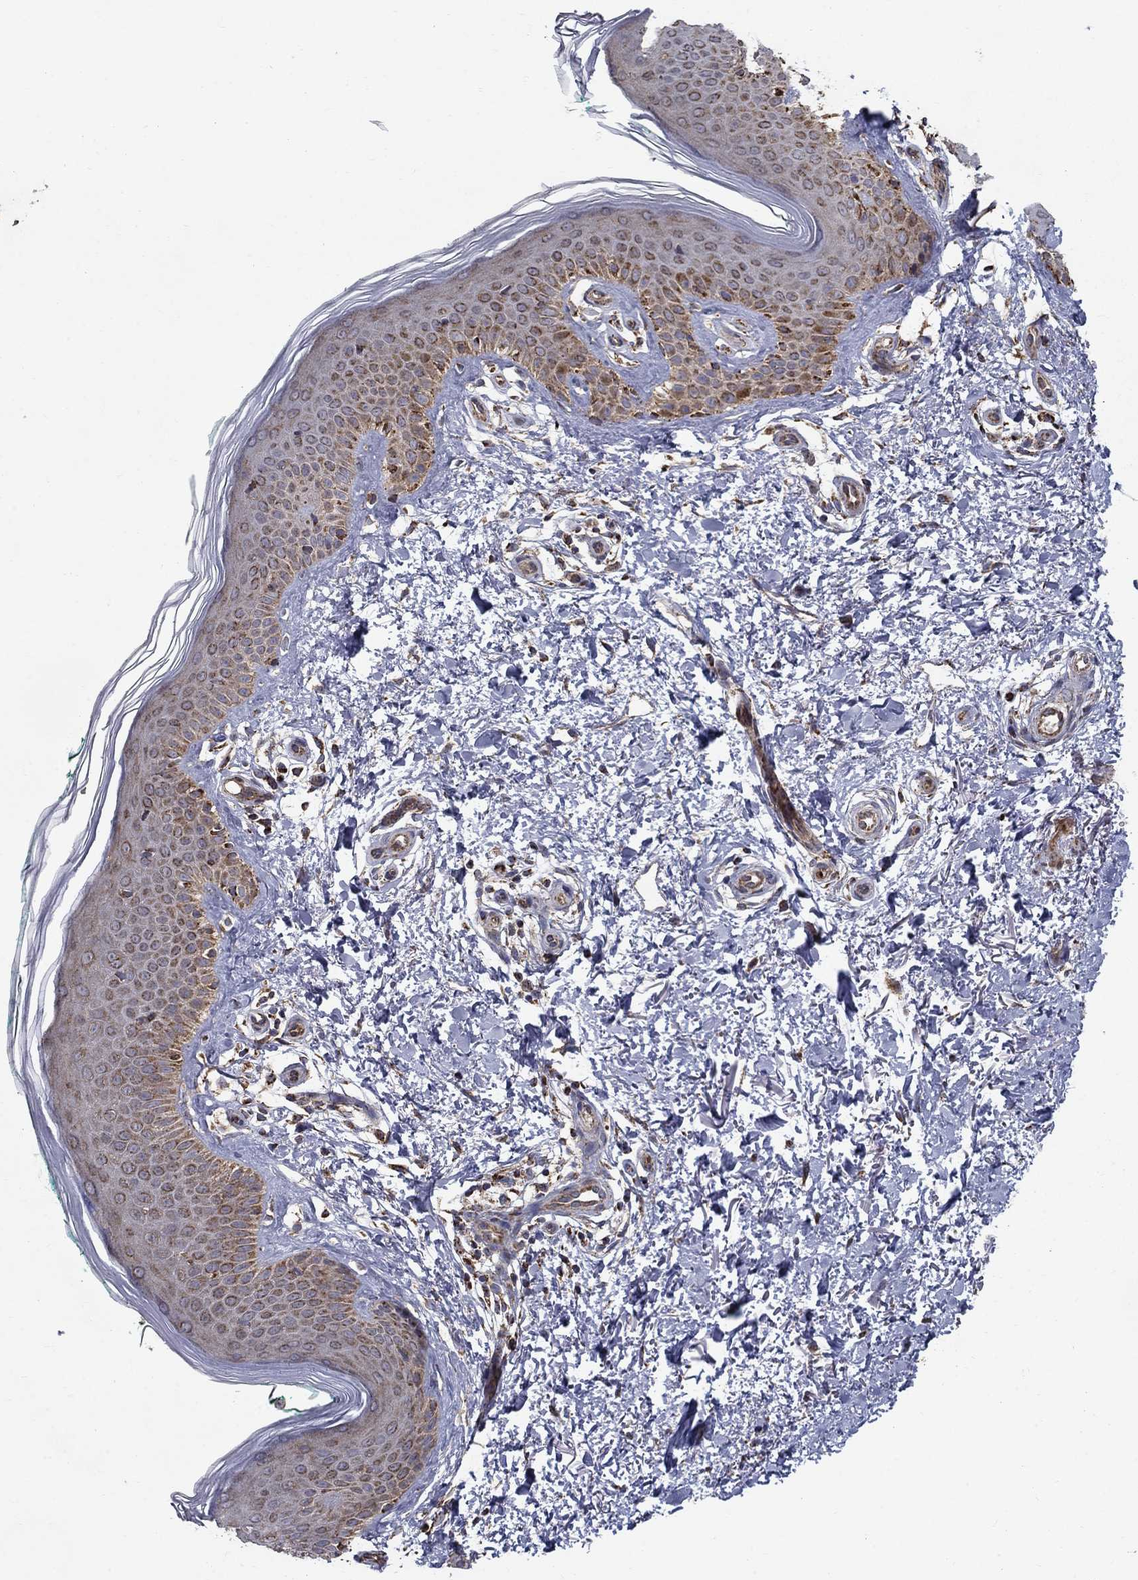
{"staining": {"intensity": "moderate", "quantity": "<25%", "location": "cytoplasmic/membranous"}, "tissue": "skin", "cell_type": "Fibroblasts", "image_type": "normal", "snomed": [{"axis": "morphology", "description": "Normal tissue, NOS"}, {"axis": "morphology", "description": "Inflammation, NOS"}, {"axis": "morphology", "description": "Fibrosis, NOS"}, {"axis": "topography", "description": "Skin"}], "caption": "IHC of benign skin displays low levels of moderate cytoplasmic/membranous positivity in about <25% of fibroblasts.", "gene": "NDUFS8", "patient": {"sex": "male", "age": 71}}